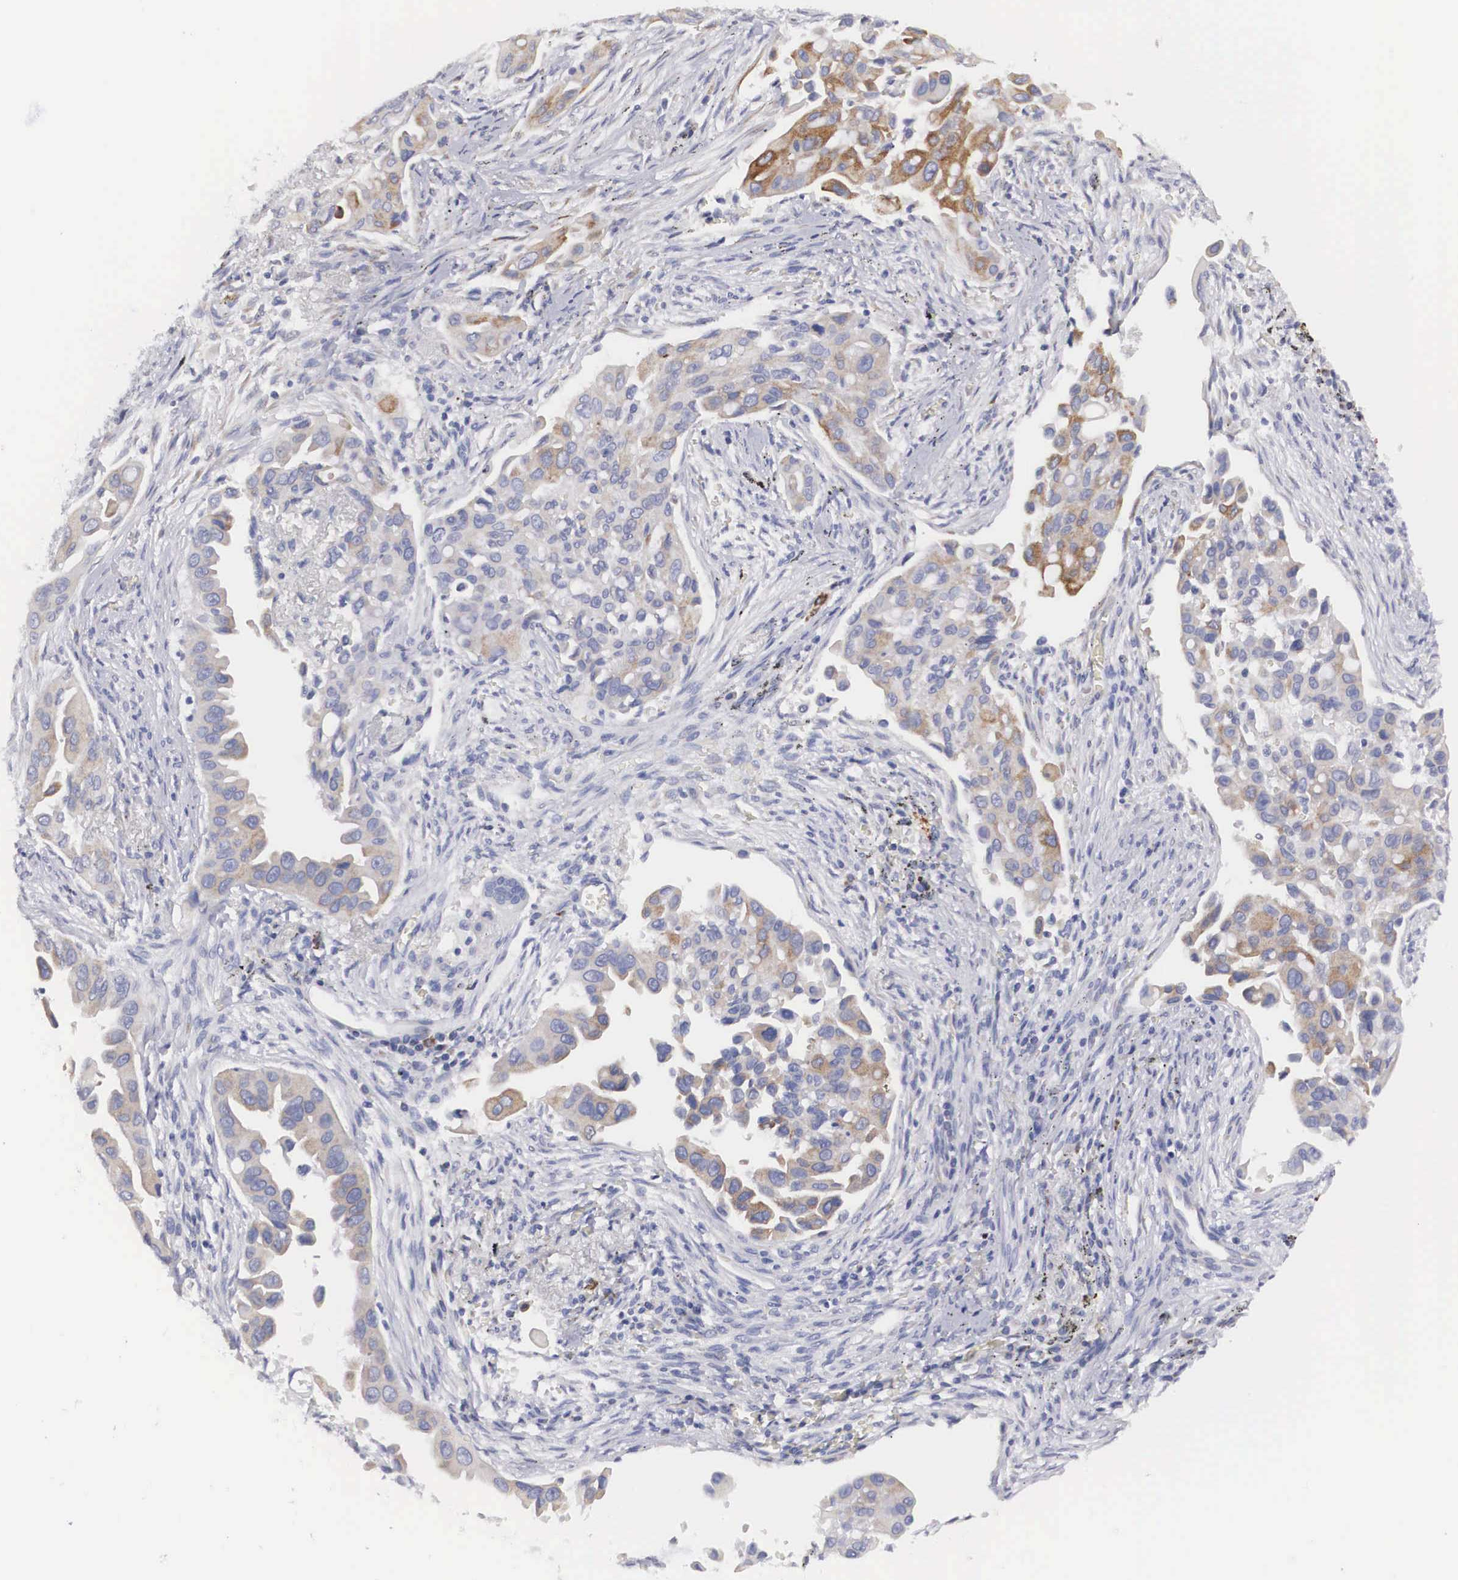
{"staining": {"intensity": "weak", "quantity": "25%-75%", "location": "cytoplasmic/membranous"}, "tissue": "lung cancer", "cell_type": "Tumor cells", "image_type": "cancer", "snomed": [{"axis": "morphology", "description": "Adenocarcinoma, NOS"}, {"axis": "topography", "description": "Lung"}], "caption": "Immunohistochemical staining of lung cancer shows low levels of weak cytoplasmic/membranous positivity in about 25%-75% of tumor cells.", "gene": "ARMCX3", "patient": {"sex": "male", "age": 68}}